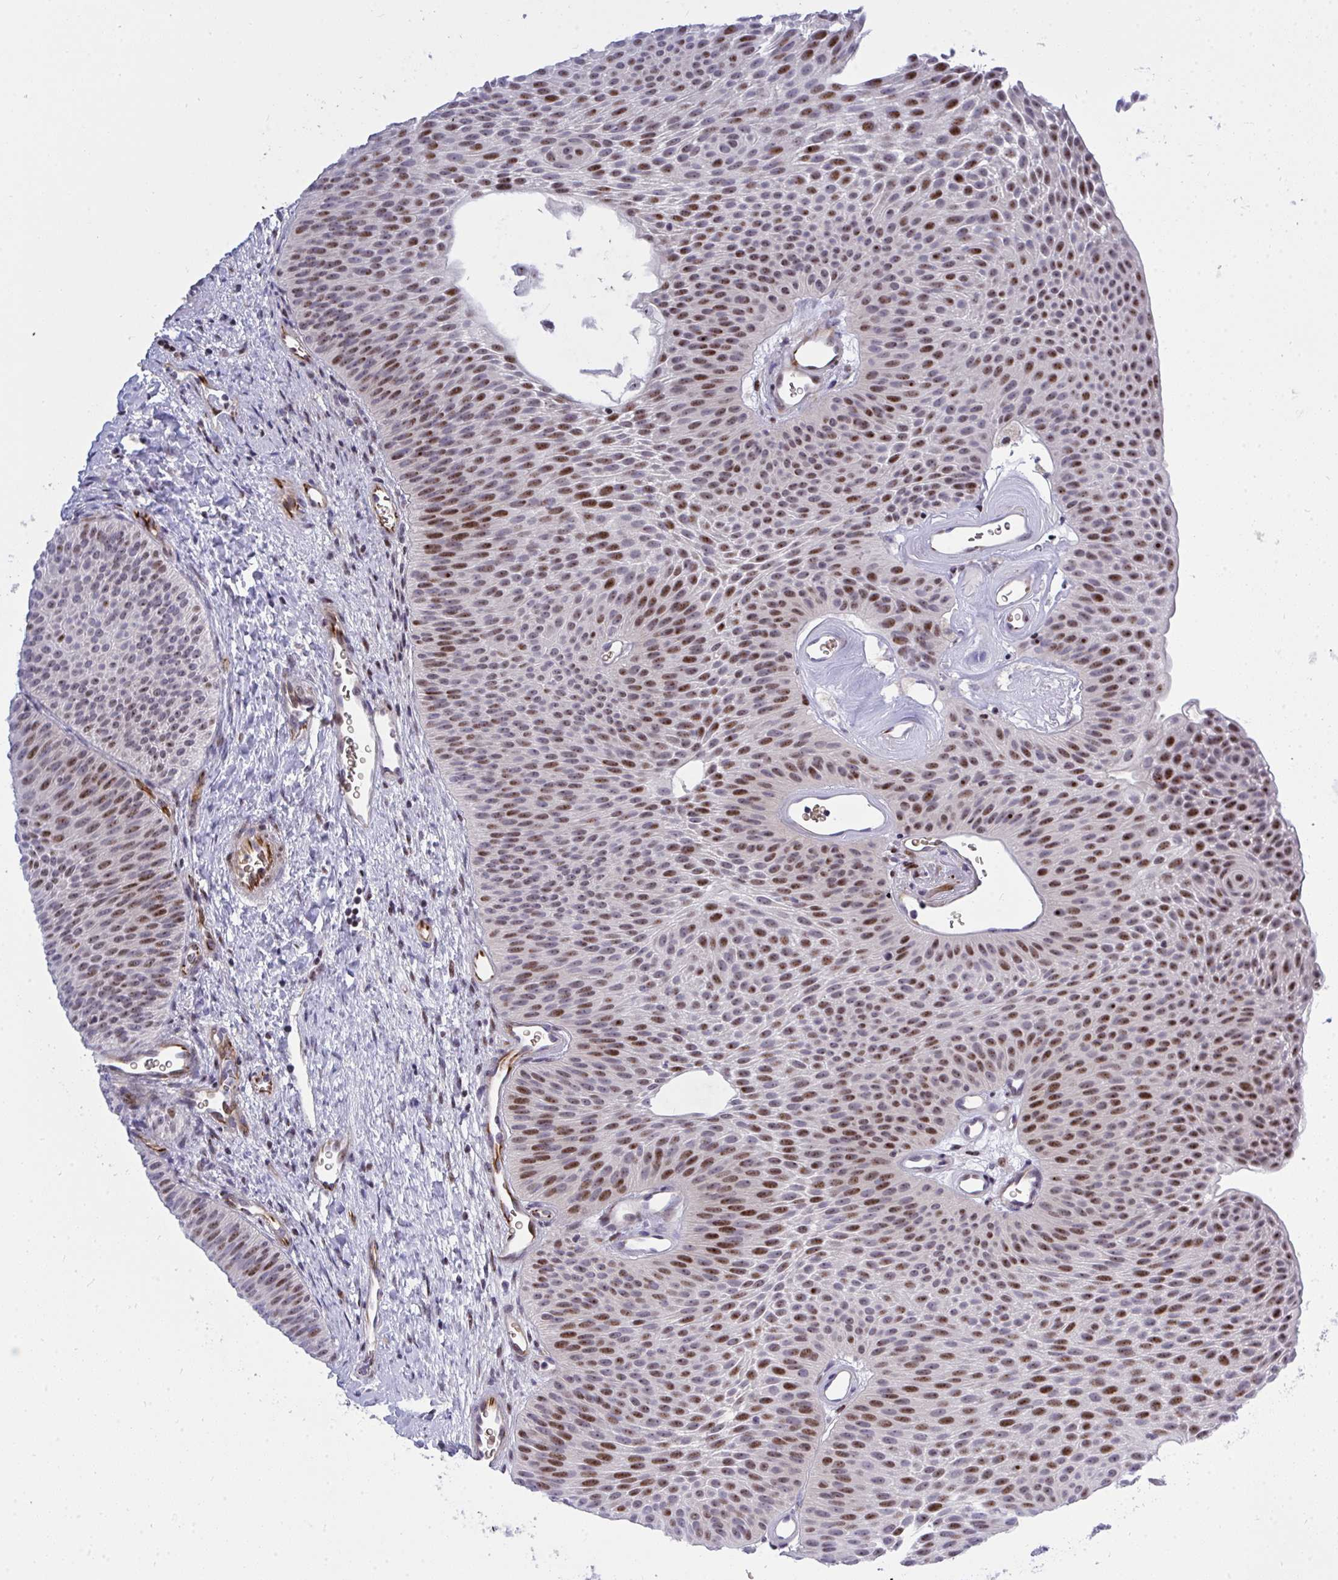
{"staining": {"intensity": "moderate", "quantity": ">75%", "location": "nuclear"}, "tissue": "urothelial cancer", "cell_type": "Tumor cells", "image_type": "cancer", "snomed": [{"axis": "morphology", "description": "Urothelial carcinoma, Low grade"}, {"axis": "topography", "description": "Urinary bladder"}], "caption": "Urothelial cancer tissue demonstrates moderate nuclear expression in approximately >75% of tumor cells", "gene": "PLPPR3", "patient": {"sex": "female", "age": 60}}